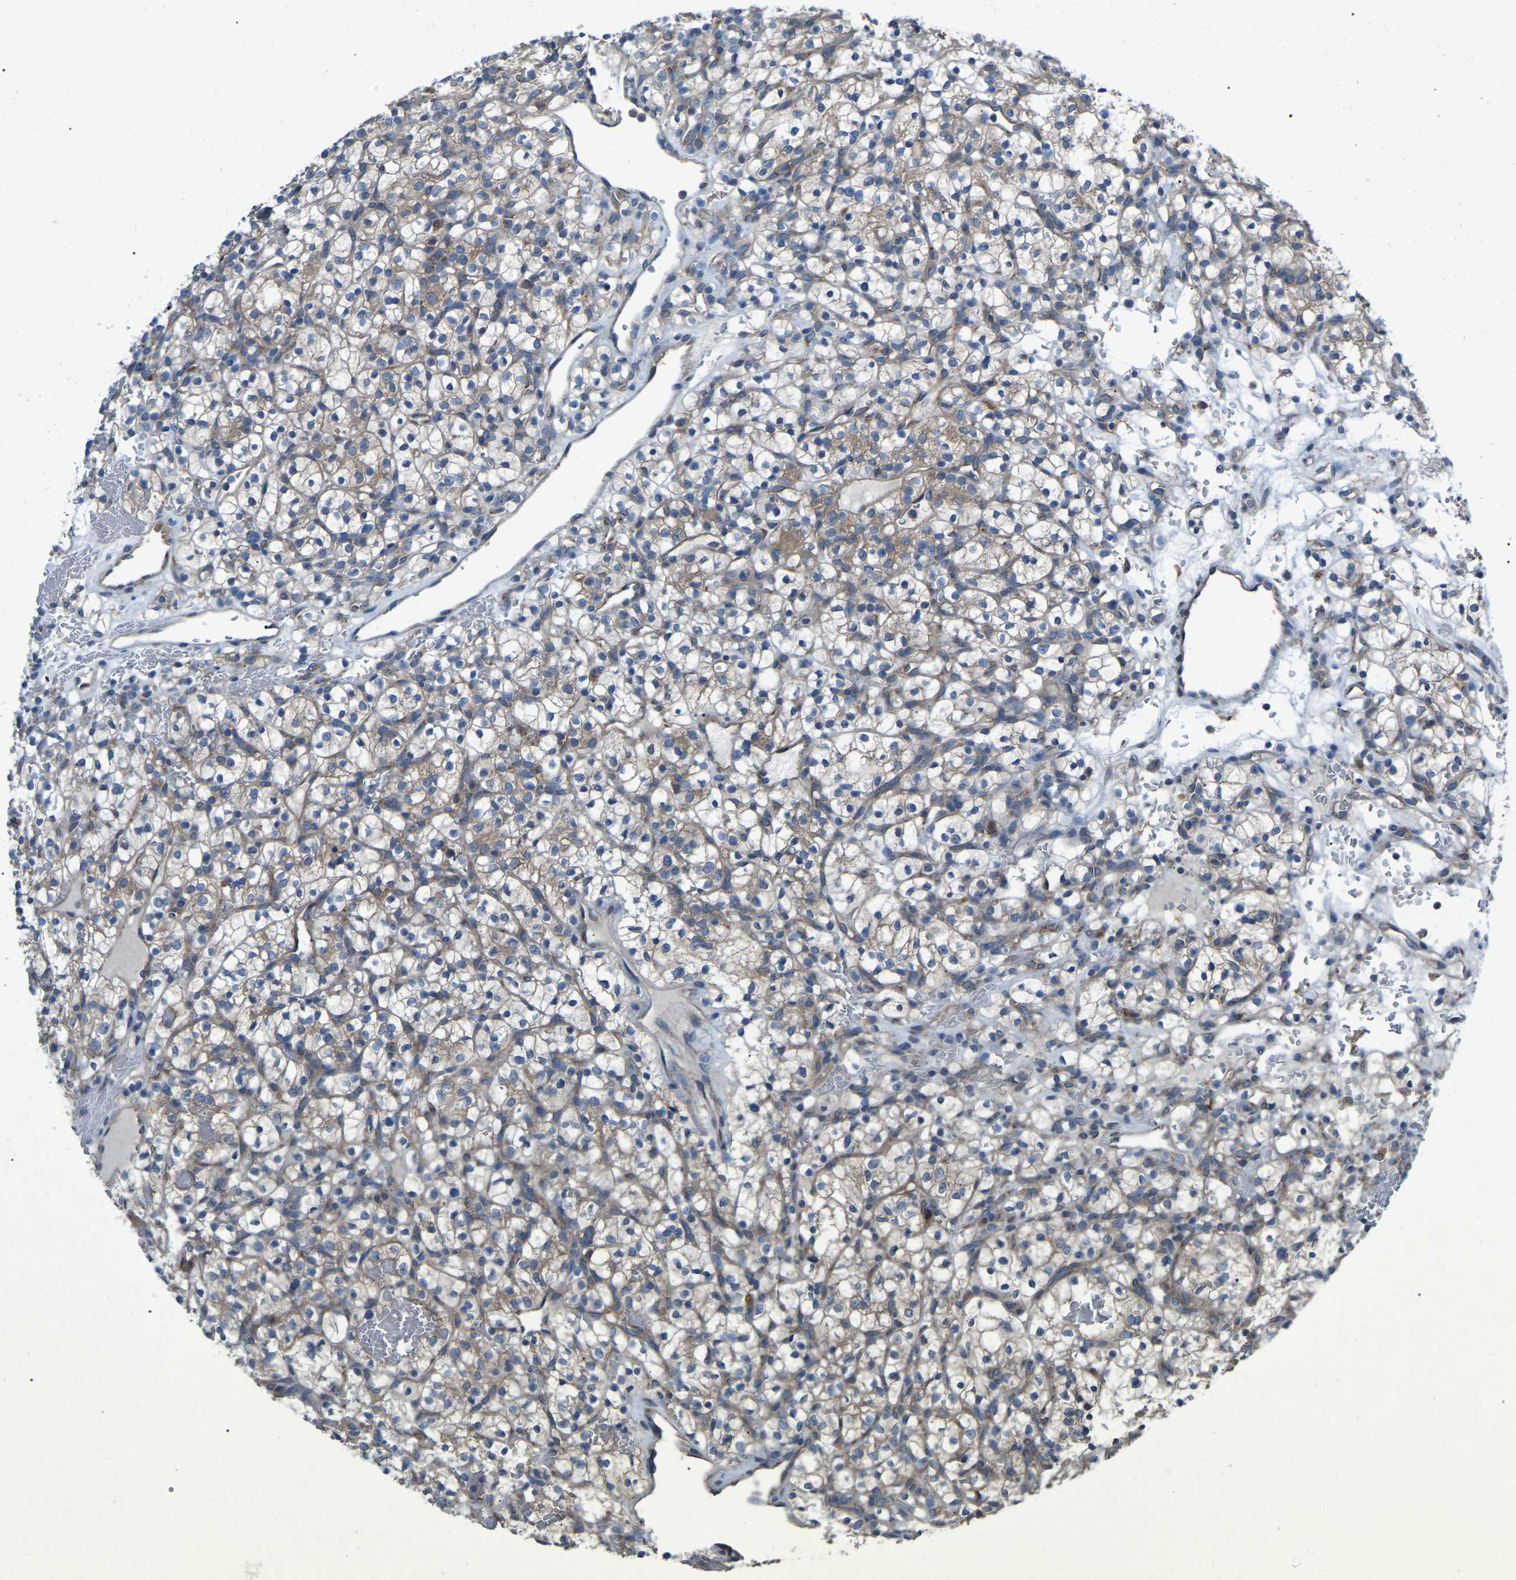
{"staining": {"intensity": "moderate", "quantity": ">75%", "location": "cytoplasmic/membranous"}, "tissue": "renal cancer", "cell_type": "Tumor cells", "image_type": "cancer", "snomed": [{"axis": "morphology", "description": "Adenocarcinoma, NOS"}, {"axis": "topography", "description": "Kidney"}], "caption": "Tumor cells demonstrate medium levels of moderate cytoplasmic/membranous positivity in about >75% of cells in human renal cancer.", "gene": "AIMP1", "patient": {"sex": "female", "age": 57}}